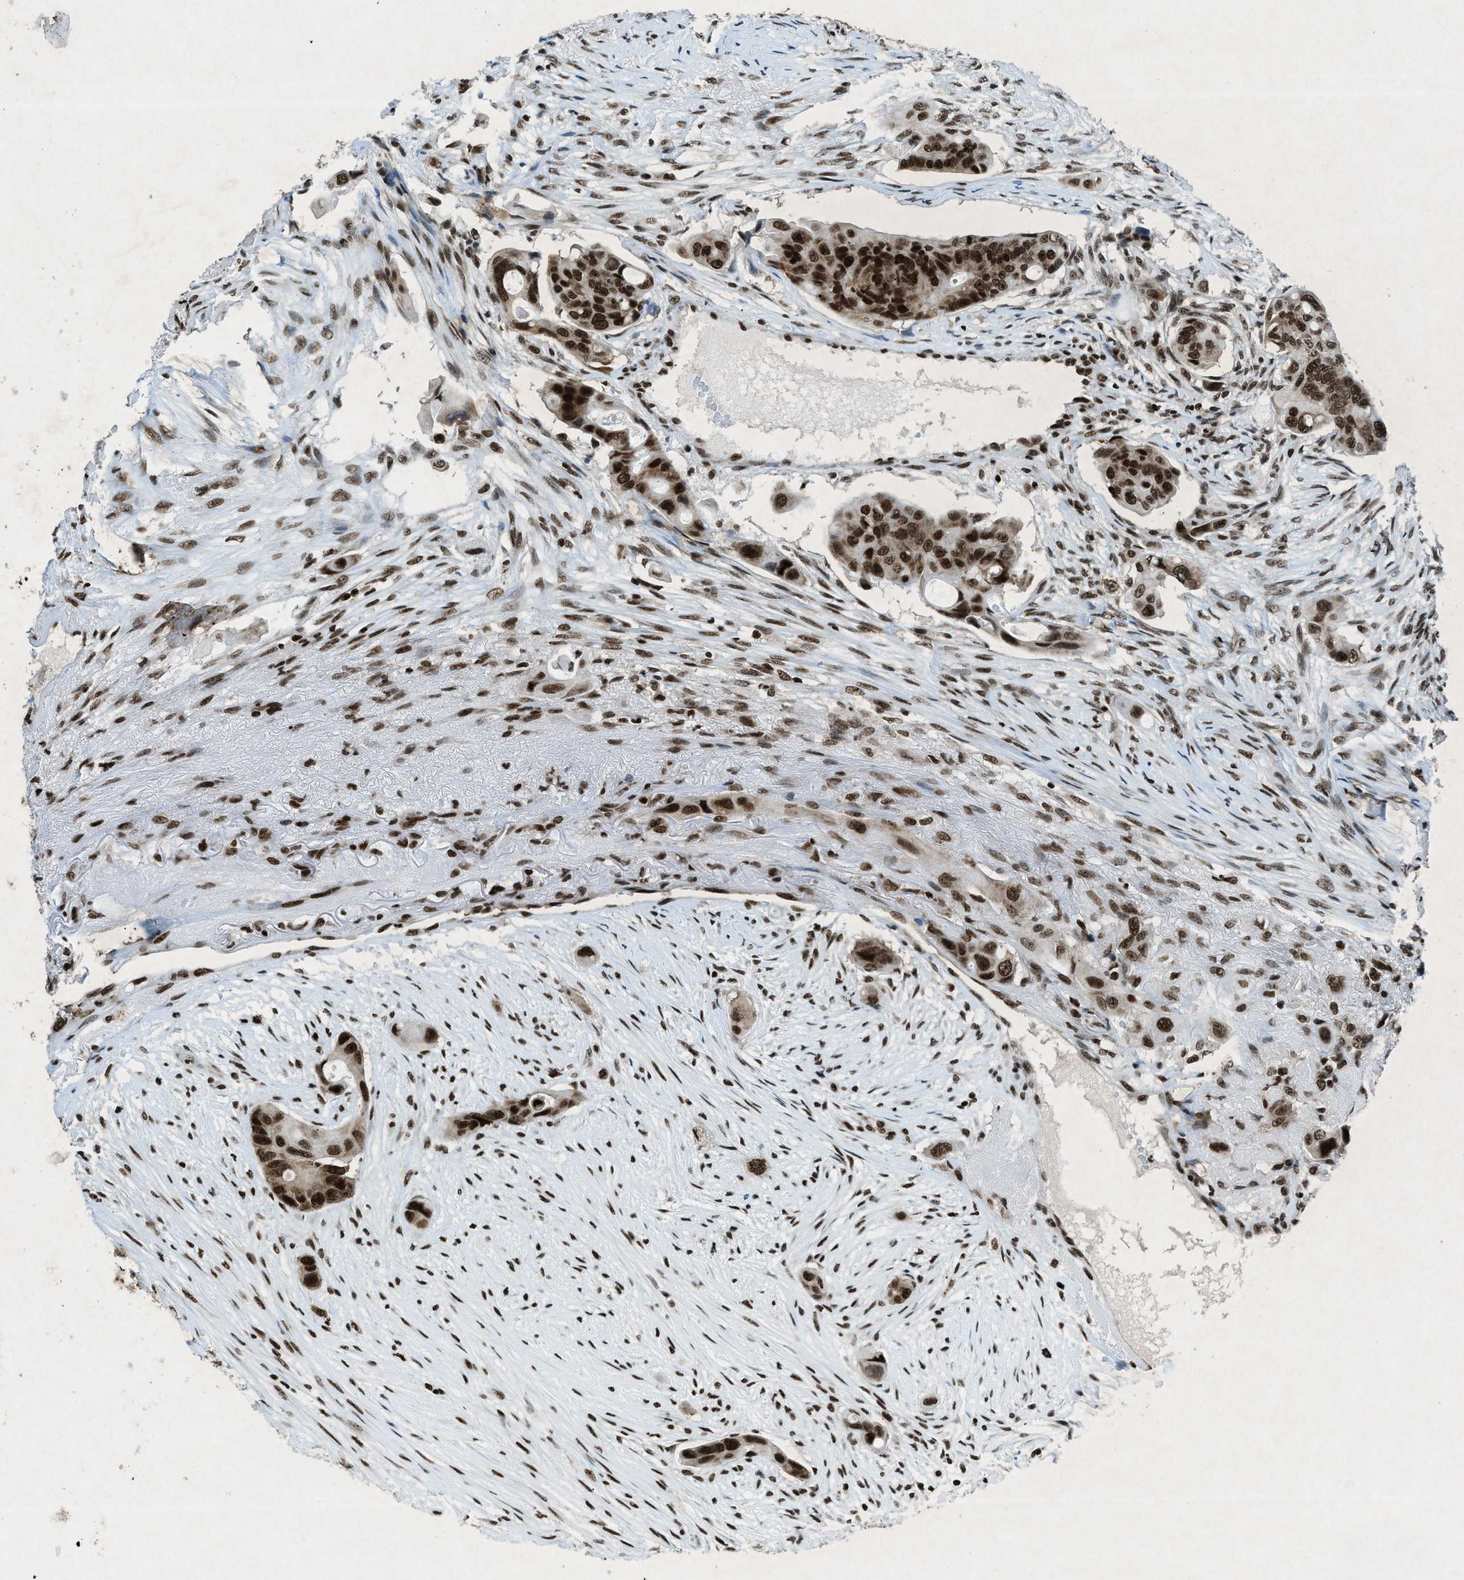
{"staining": {"intensity": "strong", "quantity": ">75%", "location": "nuclear"}, "tissue": "colorectal cancer", "cell_type": "Tumor cells", "image_type": "cancer", "snomed": [{"axis": "morphology", "description": "Adenocarcinoma, NOS"}, {"axis": "topography", "description": "Colon"}], "caption": "This image exhibits immunohistochemistry staining of human colorectal adenocarcinoma, with high strong nuclear expression in approximately >75% of tumor cells.", "gene": "NXF1", "patient": {"sex": "female", "age": 57}}